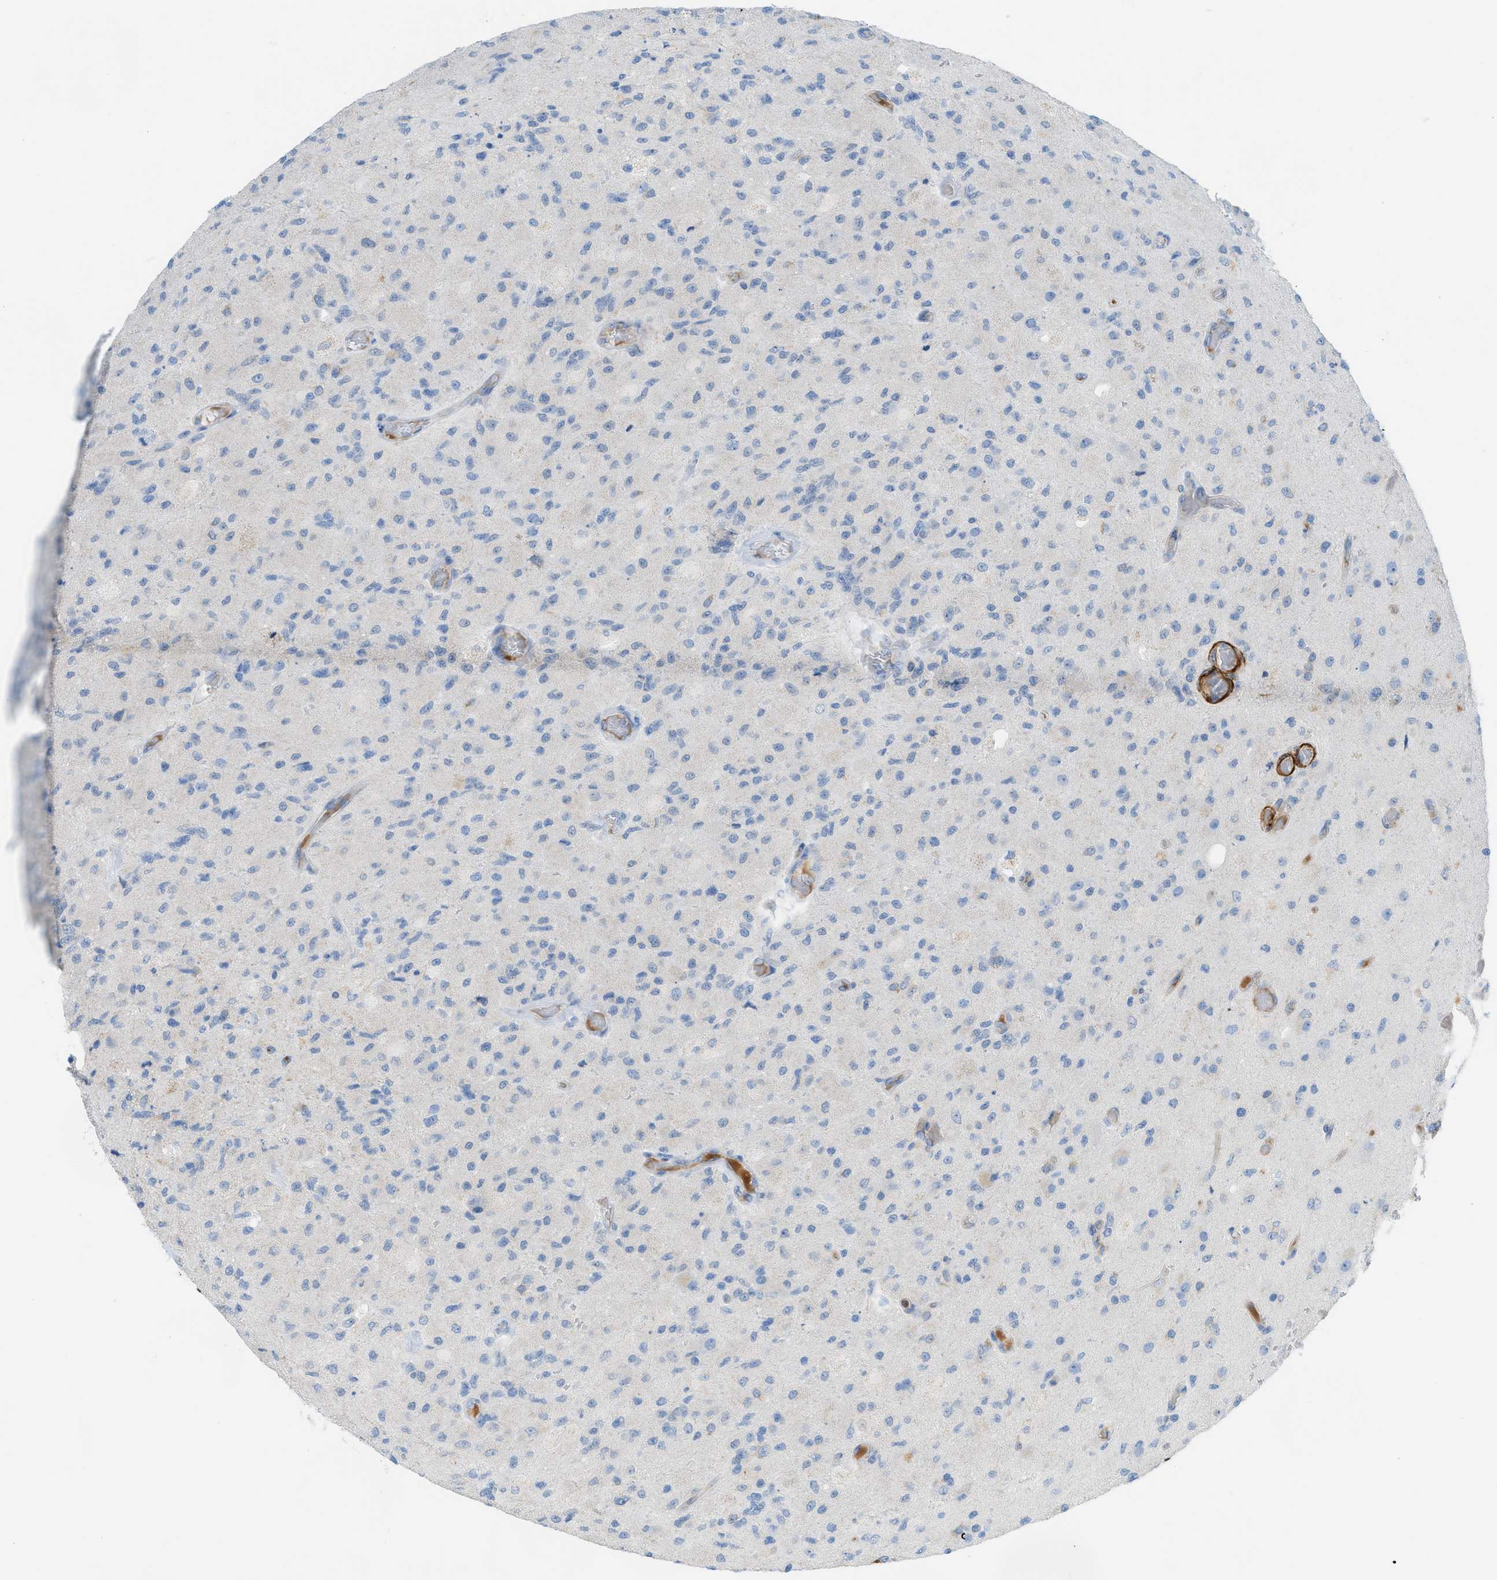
{"staining": {"intensity": "negative", "quantity": "none", "location": "none"}, "tissue": "glioma", "cell_type": "Tumor cells", "image_type": "cancer", "snomed": [{"axis": "morphology", "description": "Normal tissue, NOS"}, {"axis": "morphology", "description": "Glioma, malignant, High grade"}, {"axis": "topography", "description": "Cerebral cortex"}], "caption": "Photomicrograph shows no significant protein positivity in tumor cells of glioma.", "gene": "MYH11", "patient": {"sex": "male", "age": 77}}